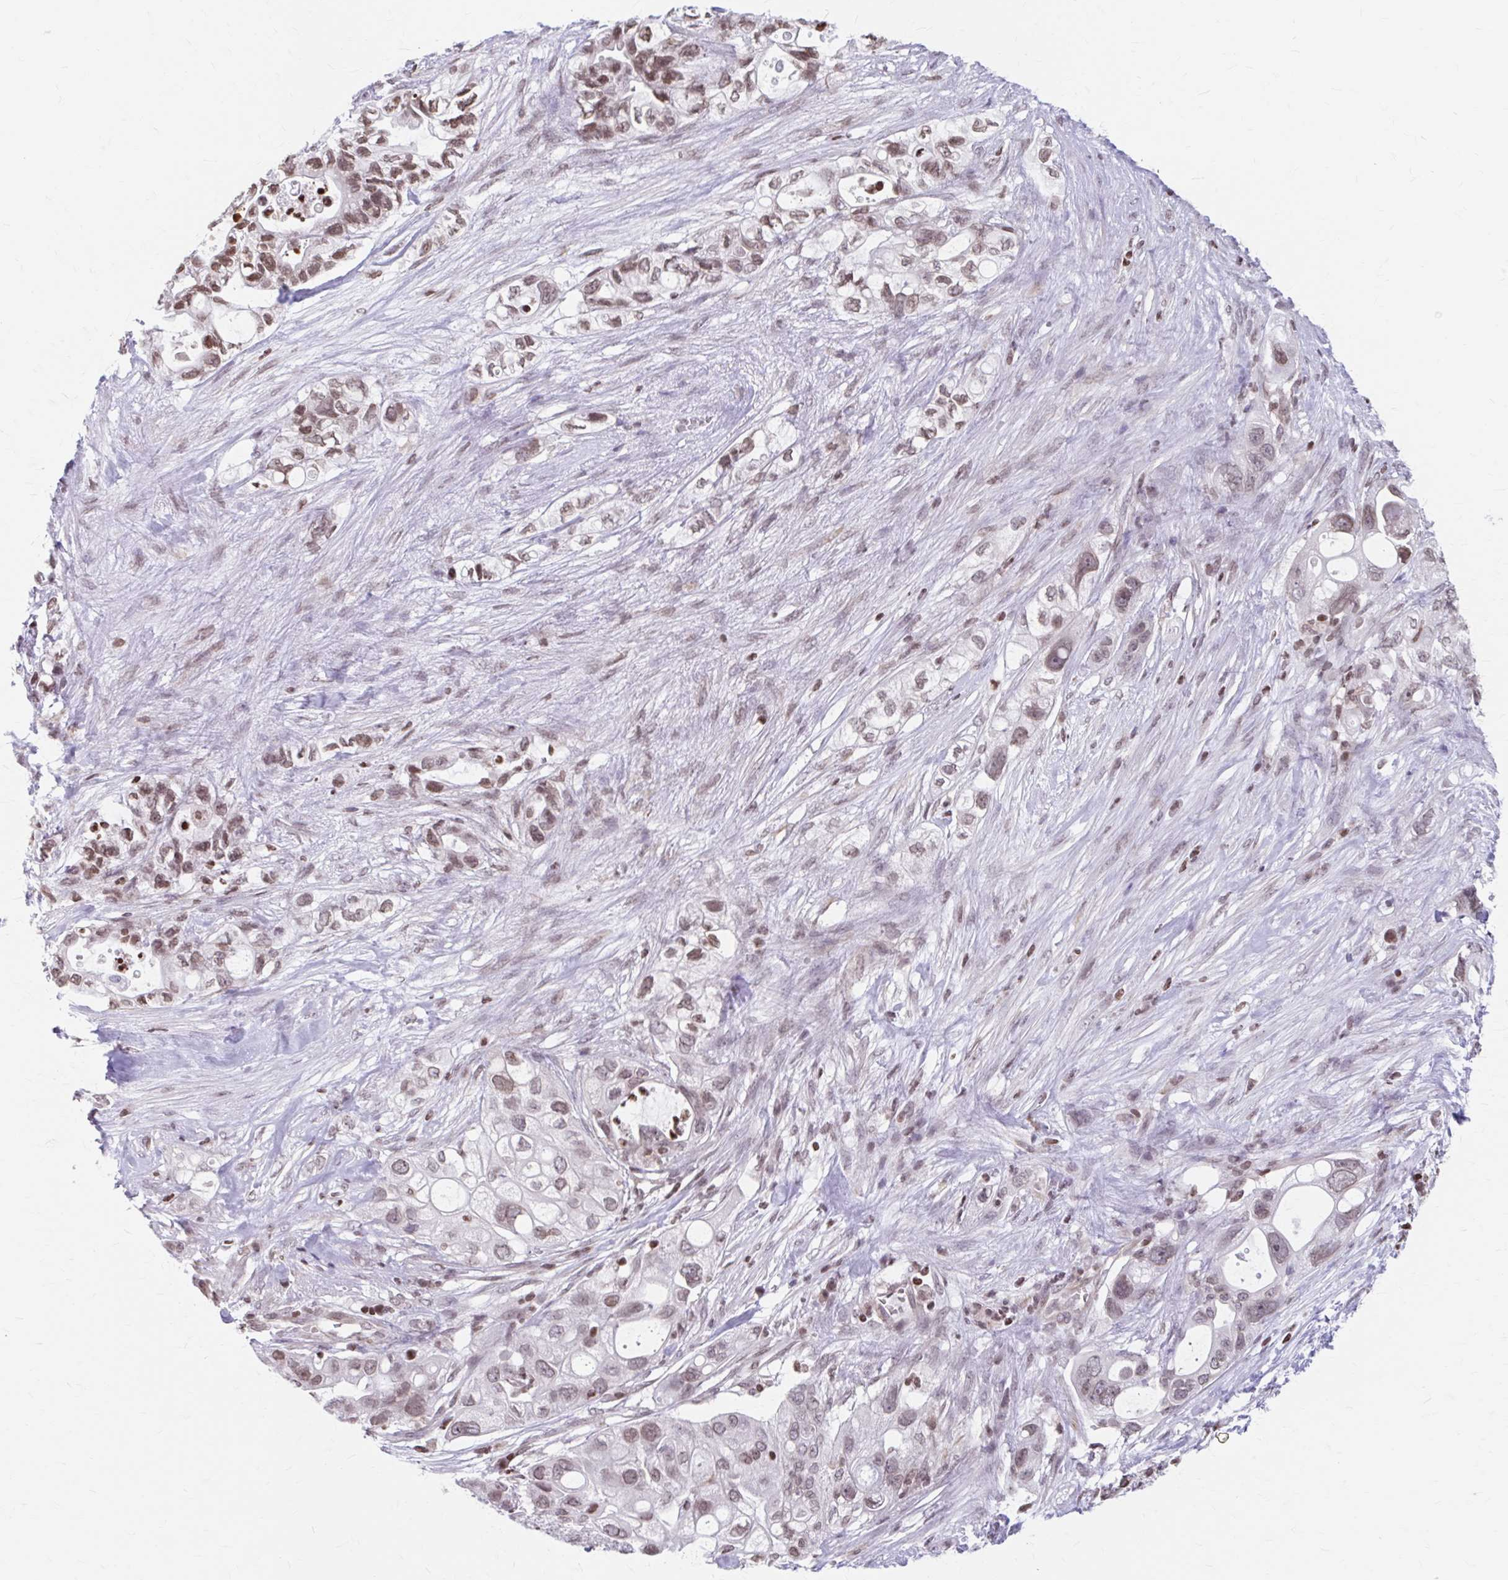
{"staining": {"intensity": "moderate", "quantity": ">75%", "location": "nuclear"}, "tissue": "pancreatic cancer", "cell_type": "Tumor cells", "image_type": "cancer", "snomed": [{"axis": "morphology", "description": "Adenocarcinoma, NOS"}, {"axis": "topography", "description": "Pancreas"}], "caption": "Tumor cells reveal medium levels of moderate nuclear expression in about >75% of cells in pancreatic cancer. (DAB (3,3'-diaminobenzidine) = brown stain, brightfield microscopy at high magnification).", "gene": "ORC3", "patient": {"sex": "female", "age": 72}}